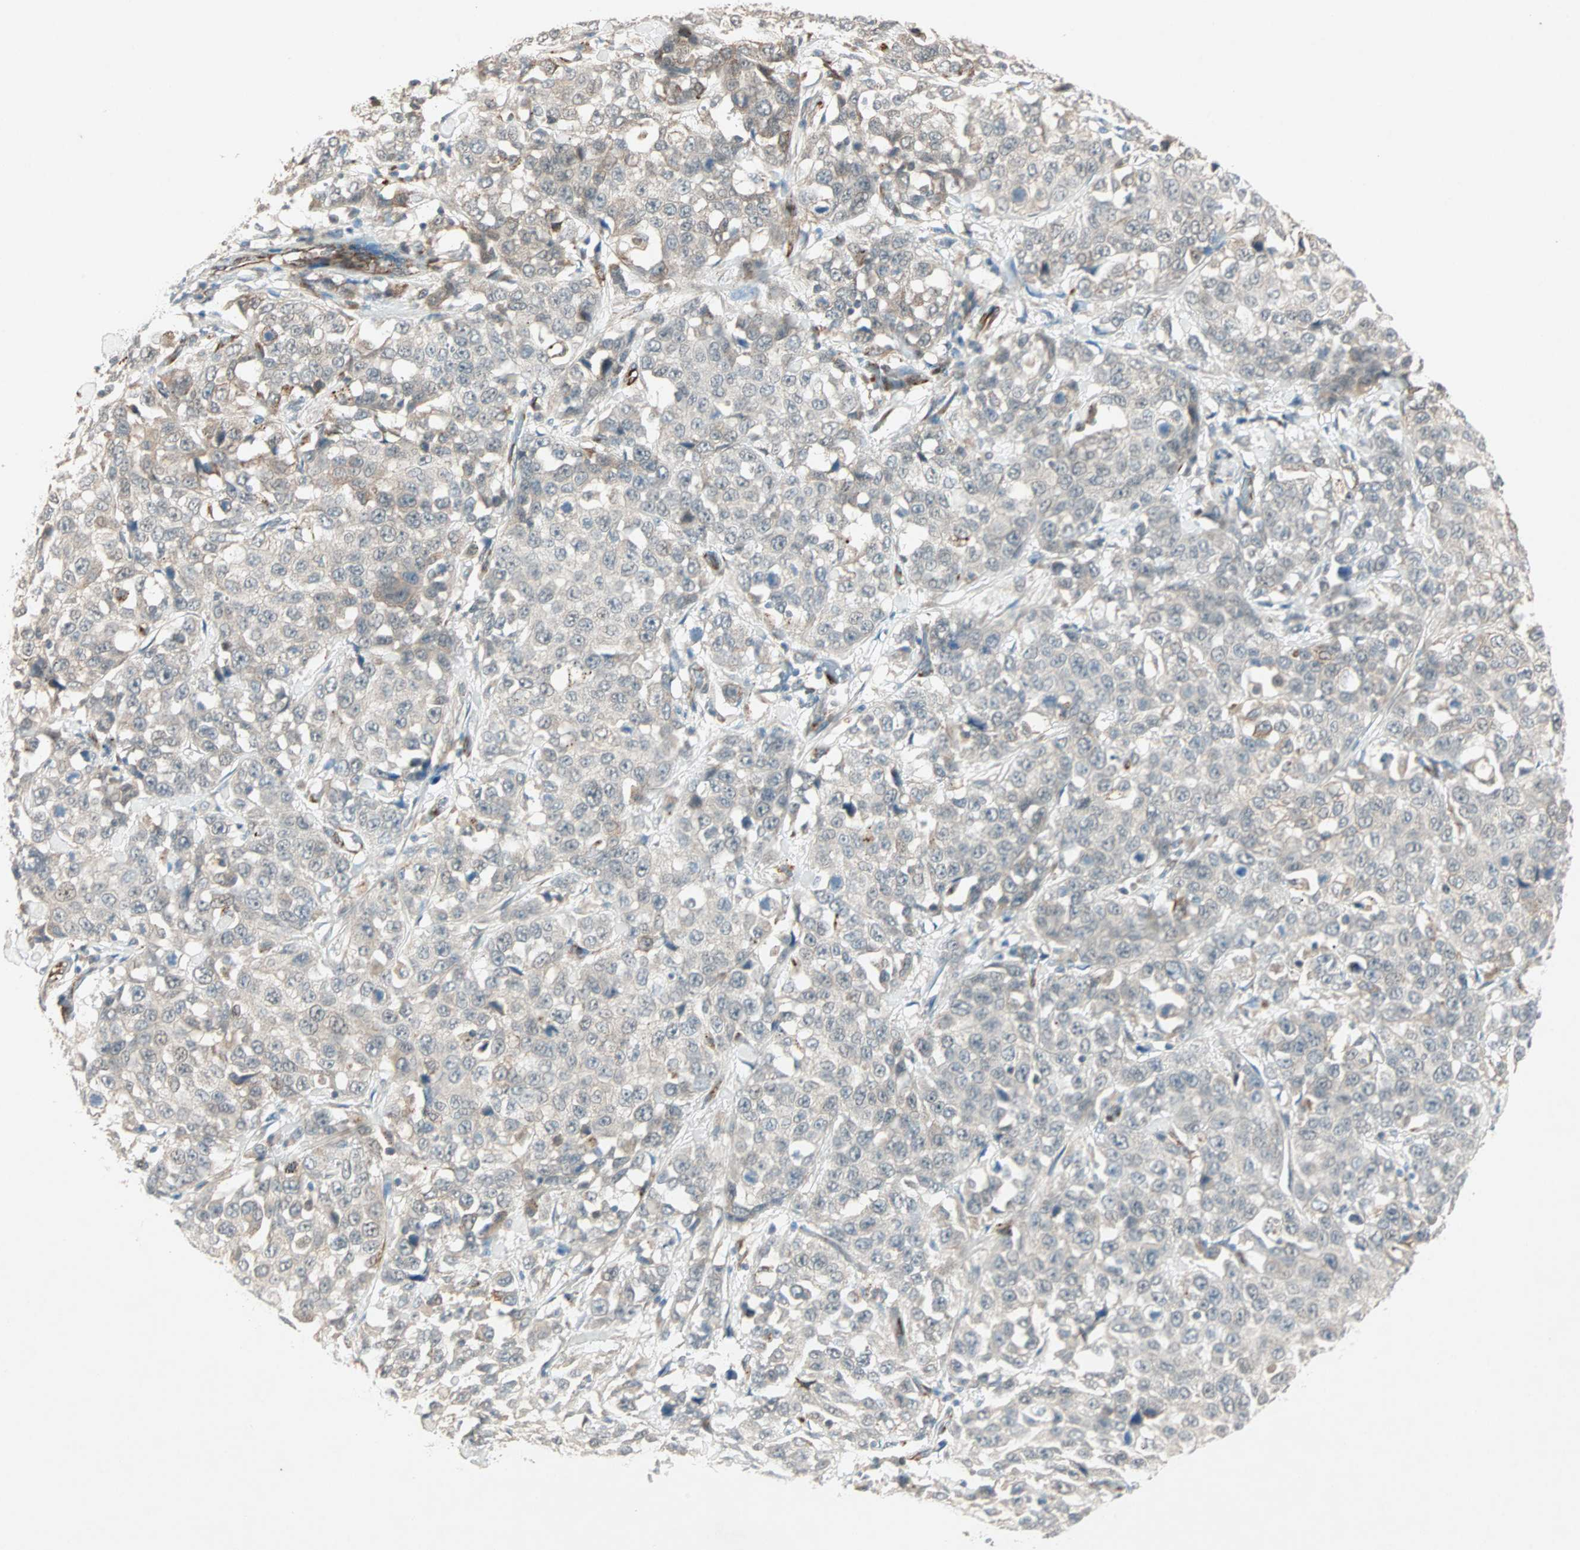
{"staining": {"intensity": "weak", "quantity": ">75%", "location": "cytoplasmic/membranous"}, "tissue": "stomach cancer", "cell_type": "Tumor cells", "image_type": "cancer", "snomed": [{"axis": "morphology", "description": "Normal tissue, NOS"}, {"axis": "morphology", "description": "Adenocarcinoma, NOS"}, {"axis": "topography", "description": "Stomach"}], "caption": "A high-resolution histopathology image shows IHC staining of adenocarcinoma (stomach), which exhibits weak cytoplasmic/membranous expression in approximately >75% of tumor cells.", "gene": "ZNF37A", "patient": {"sex": "male", "age": 48}}